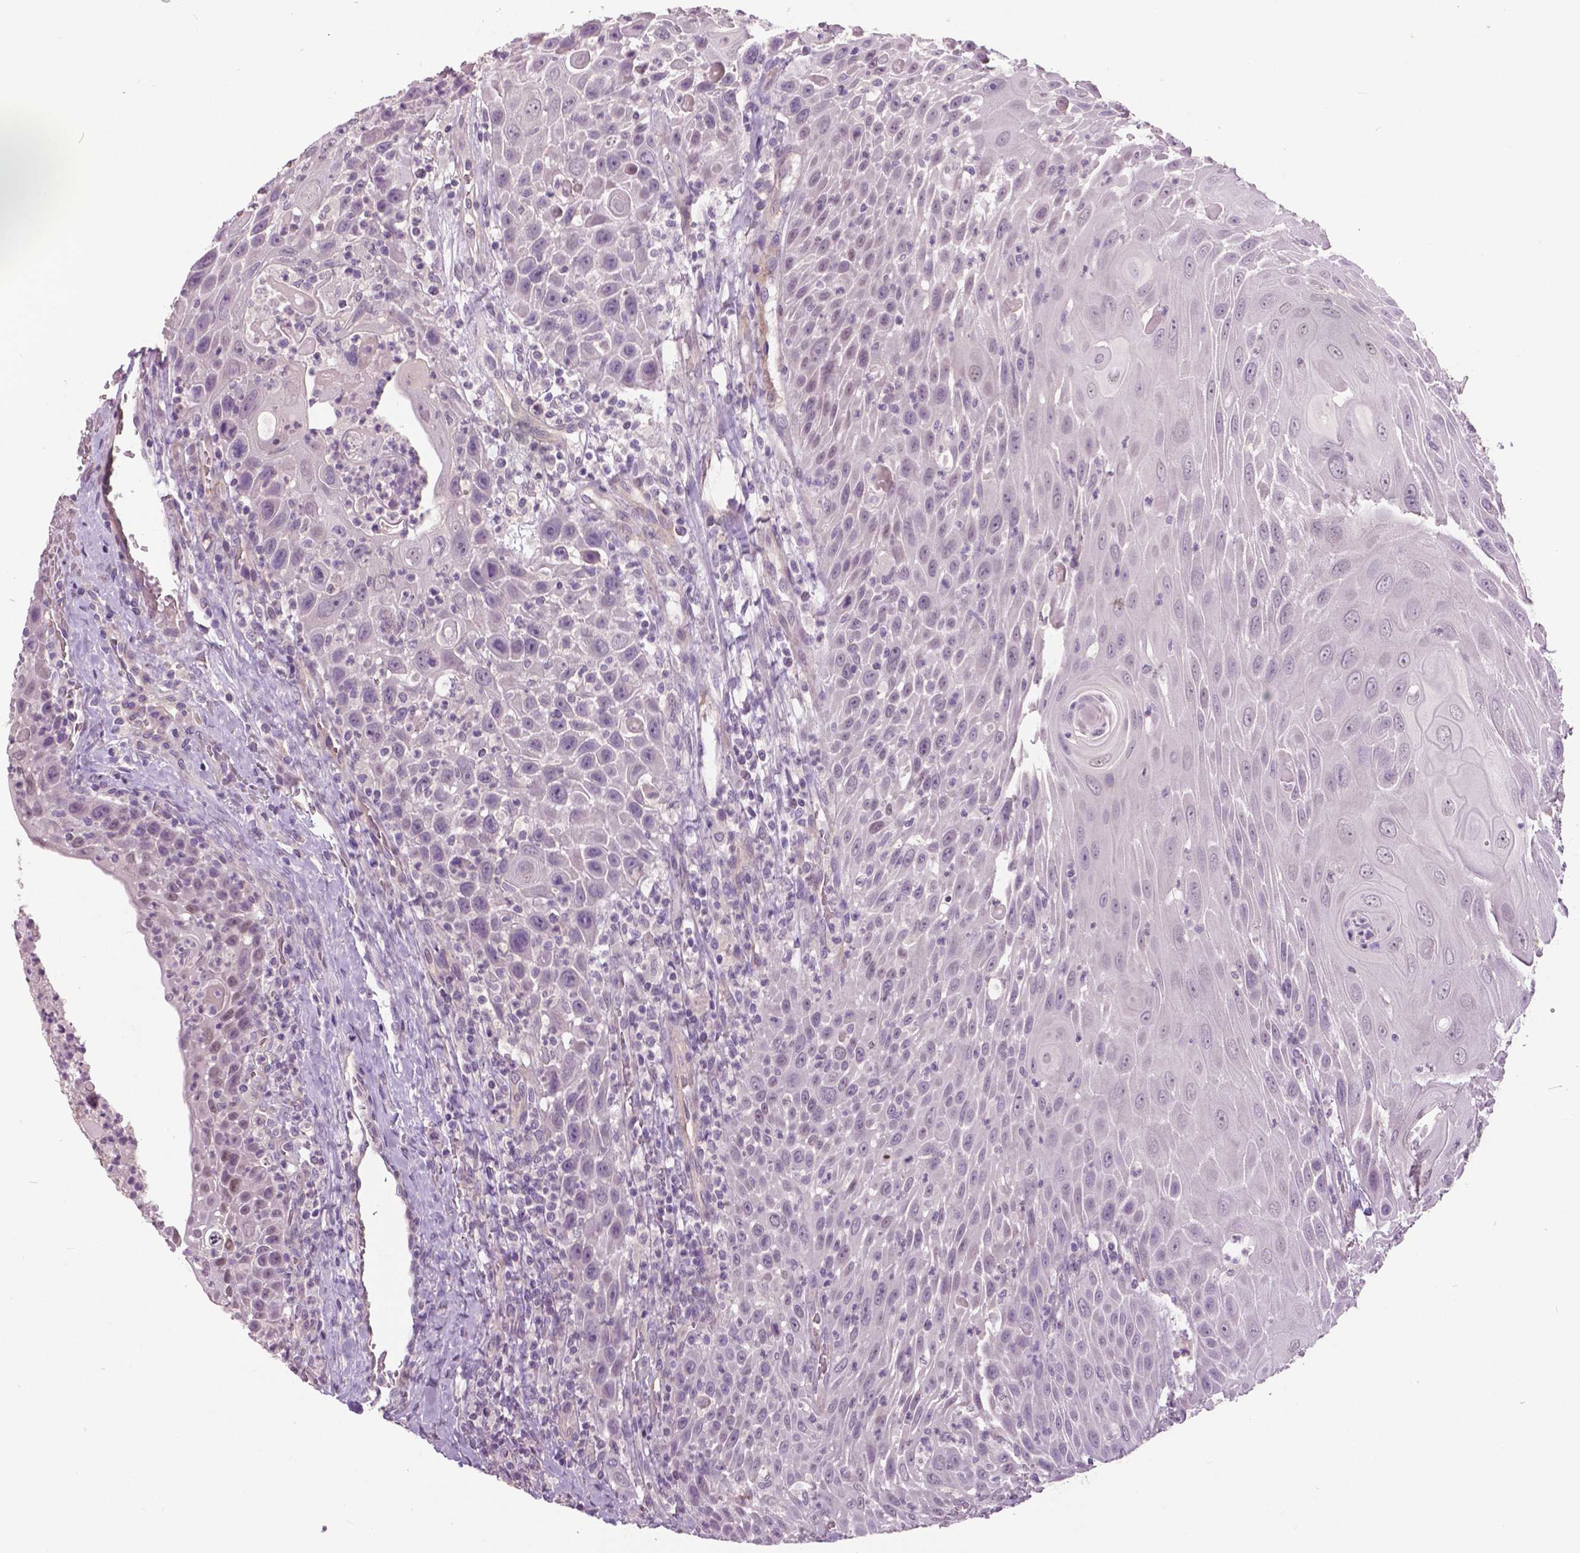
{"staining": {"intensity": "negative", "quantity": "none", "location": "none"}, "tissue": "head and neck cancer", "cell_type": "Tumor cells", "image_type": "cancer", "snomed": [{"axis": "morphology", "description": "Squamous cell carcinoma, NOS"}, {"axis": "topography", "description": "Head-Neck"}], "caption": "Immunohistochemistry of squamous cell carcinoma (head and neck) shows no staining in tumor cells.", "gene": "FOXA1", "patient": {"sex": "male", "age": 69}}